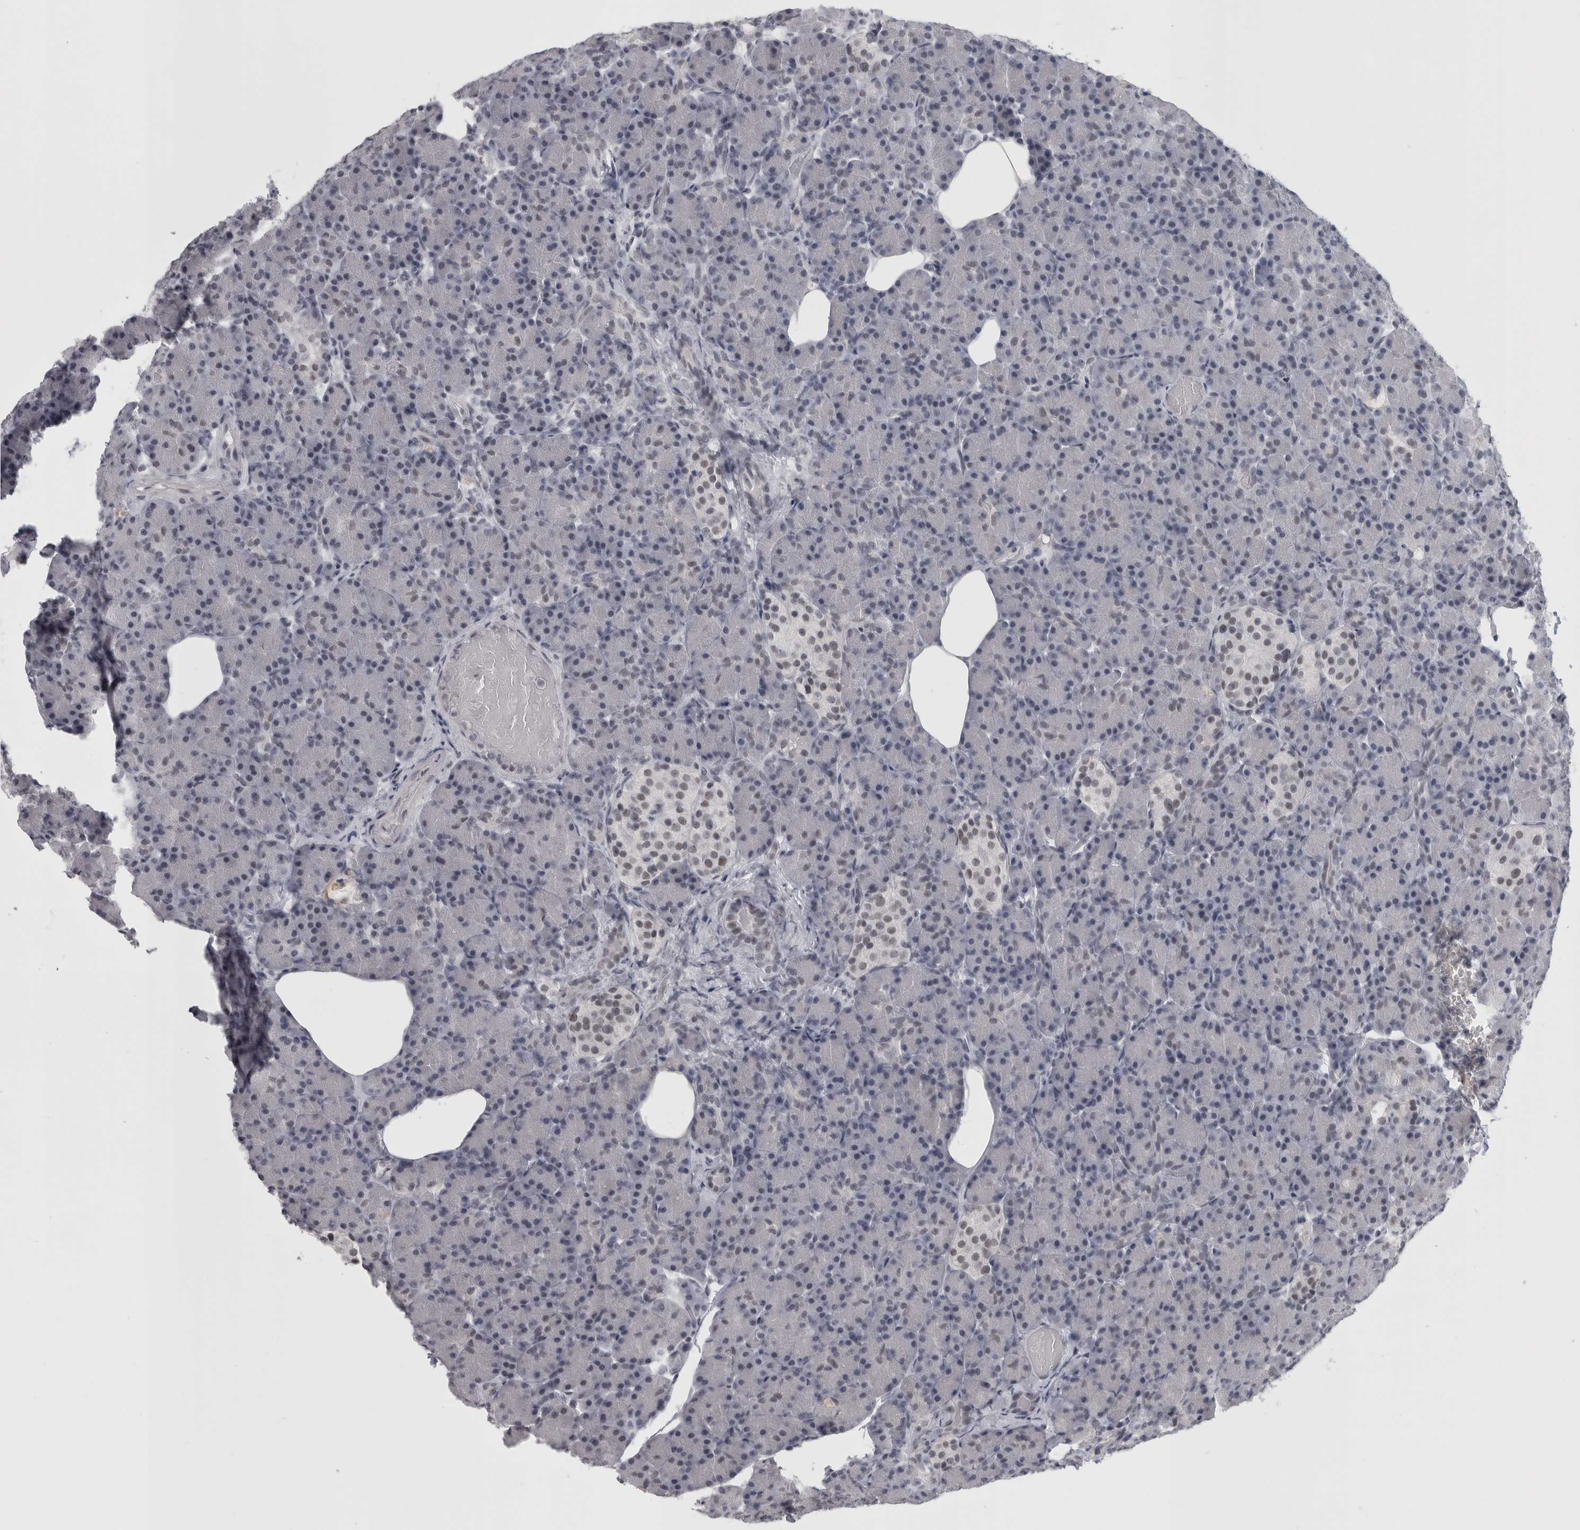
{"staining": {"intensity": "negative", "quantity": "none", "location": "none"}, "tissue": "pancreas", "cell_type": "Exocrine glandular cells", "image_type": "normal", "snomed": [{"axis": "morphology", "description": "Normal tissue, NOS"}, {"axis": "topography", "description": "Pancreas"}], "caption": "IHC of unremarkable pancreas displays no positivity in exocrine glandular cells.", "gene": "ARID4B", "patient": {"sex": "female", "age": 43}}